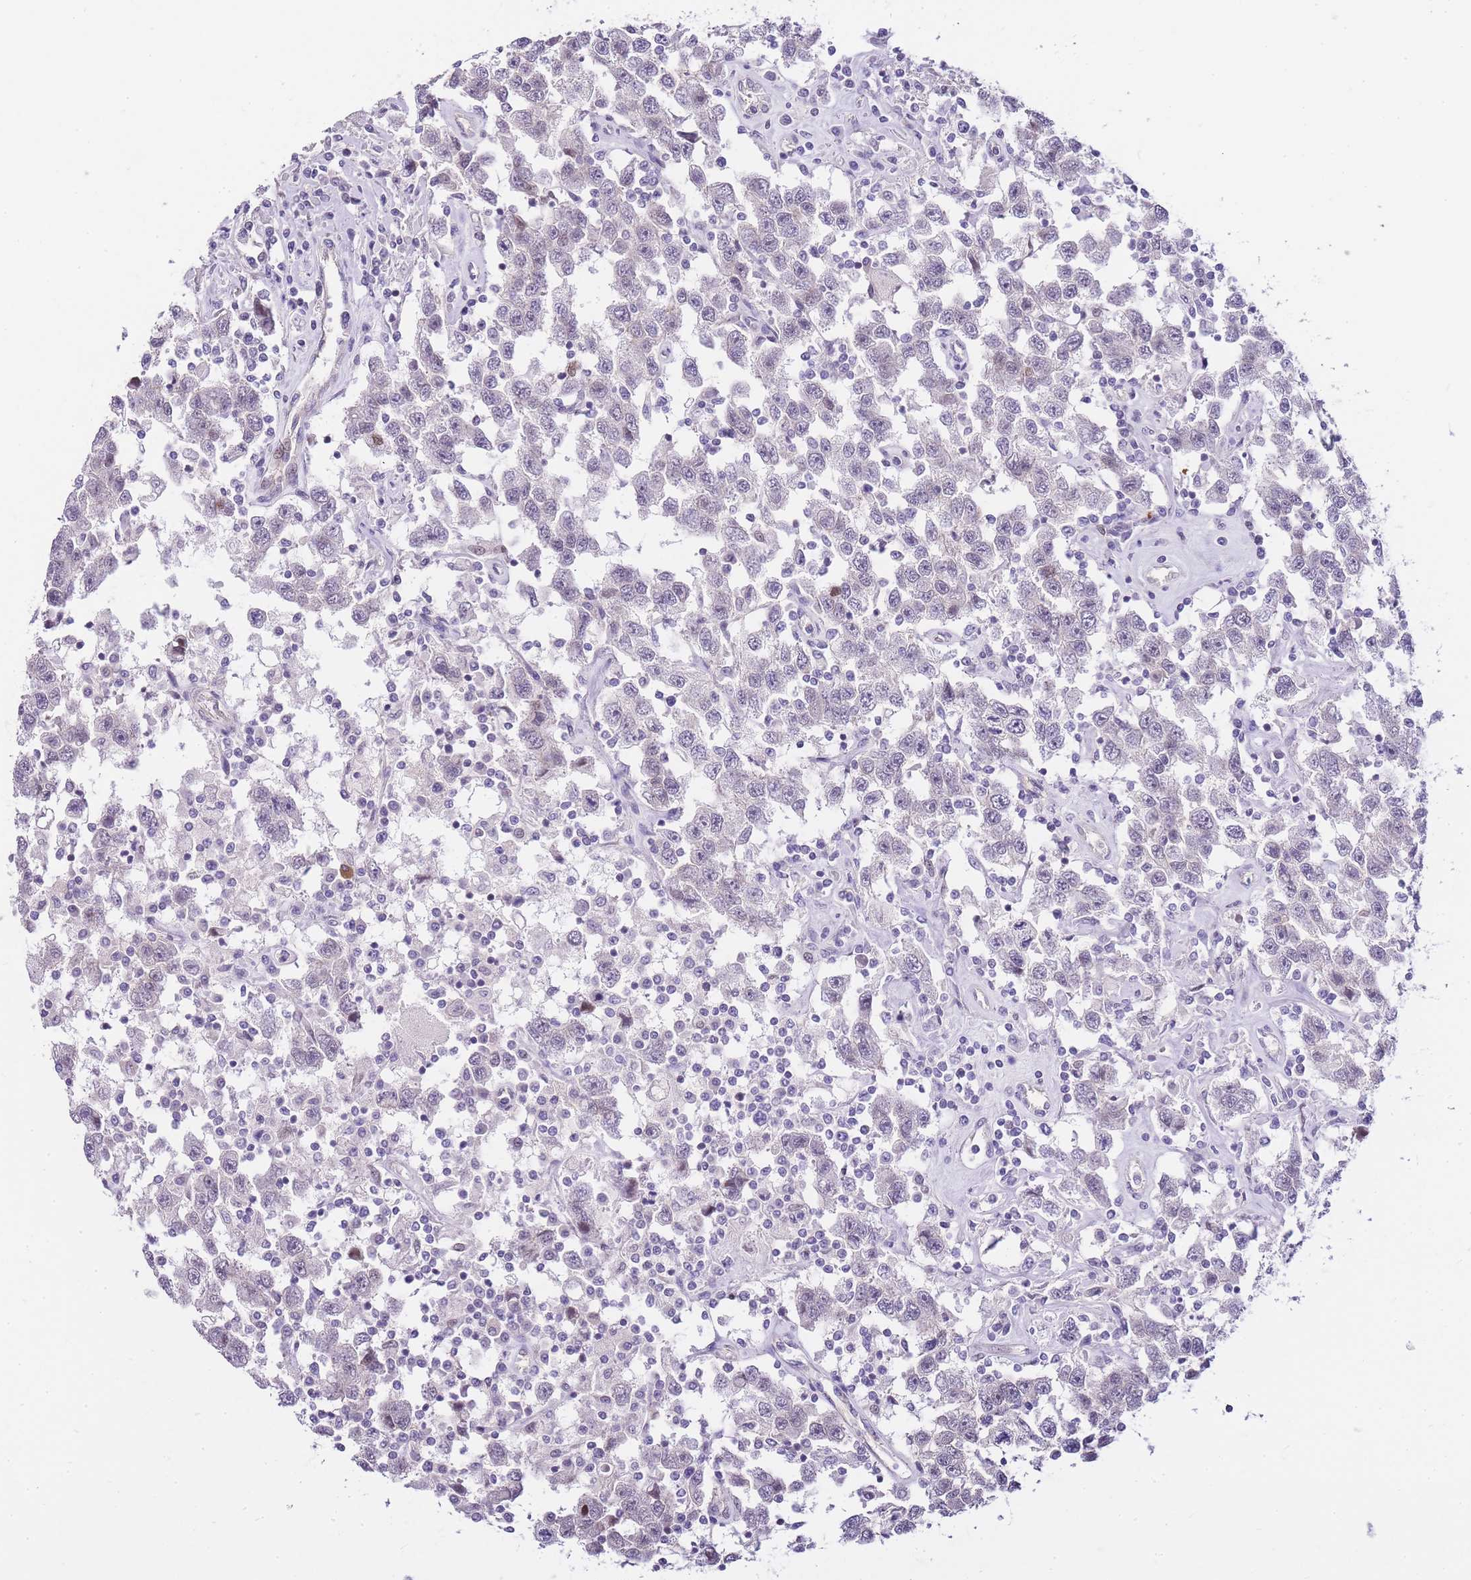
{"staining": {"intensity": "negative", "quantity": "none", "location": "none"}, "tissue": "testis cancer", "cell_type": "Tumor cells", "image_type": "cancer", "snomed": [{"axis": "morphology", "description": "Seminoma, NOS"}, {"axis": "topography", "description": "Testis"}], "caption": "Tumor cells show no significant expression in testis cancer. (DAB (3,3'-diaminobenzidine) immunohistochemistry with hematoxylin counter stain).", "gene": "CLBA1", "patient": {"sex": "male", "age": 41}}